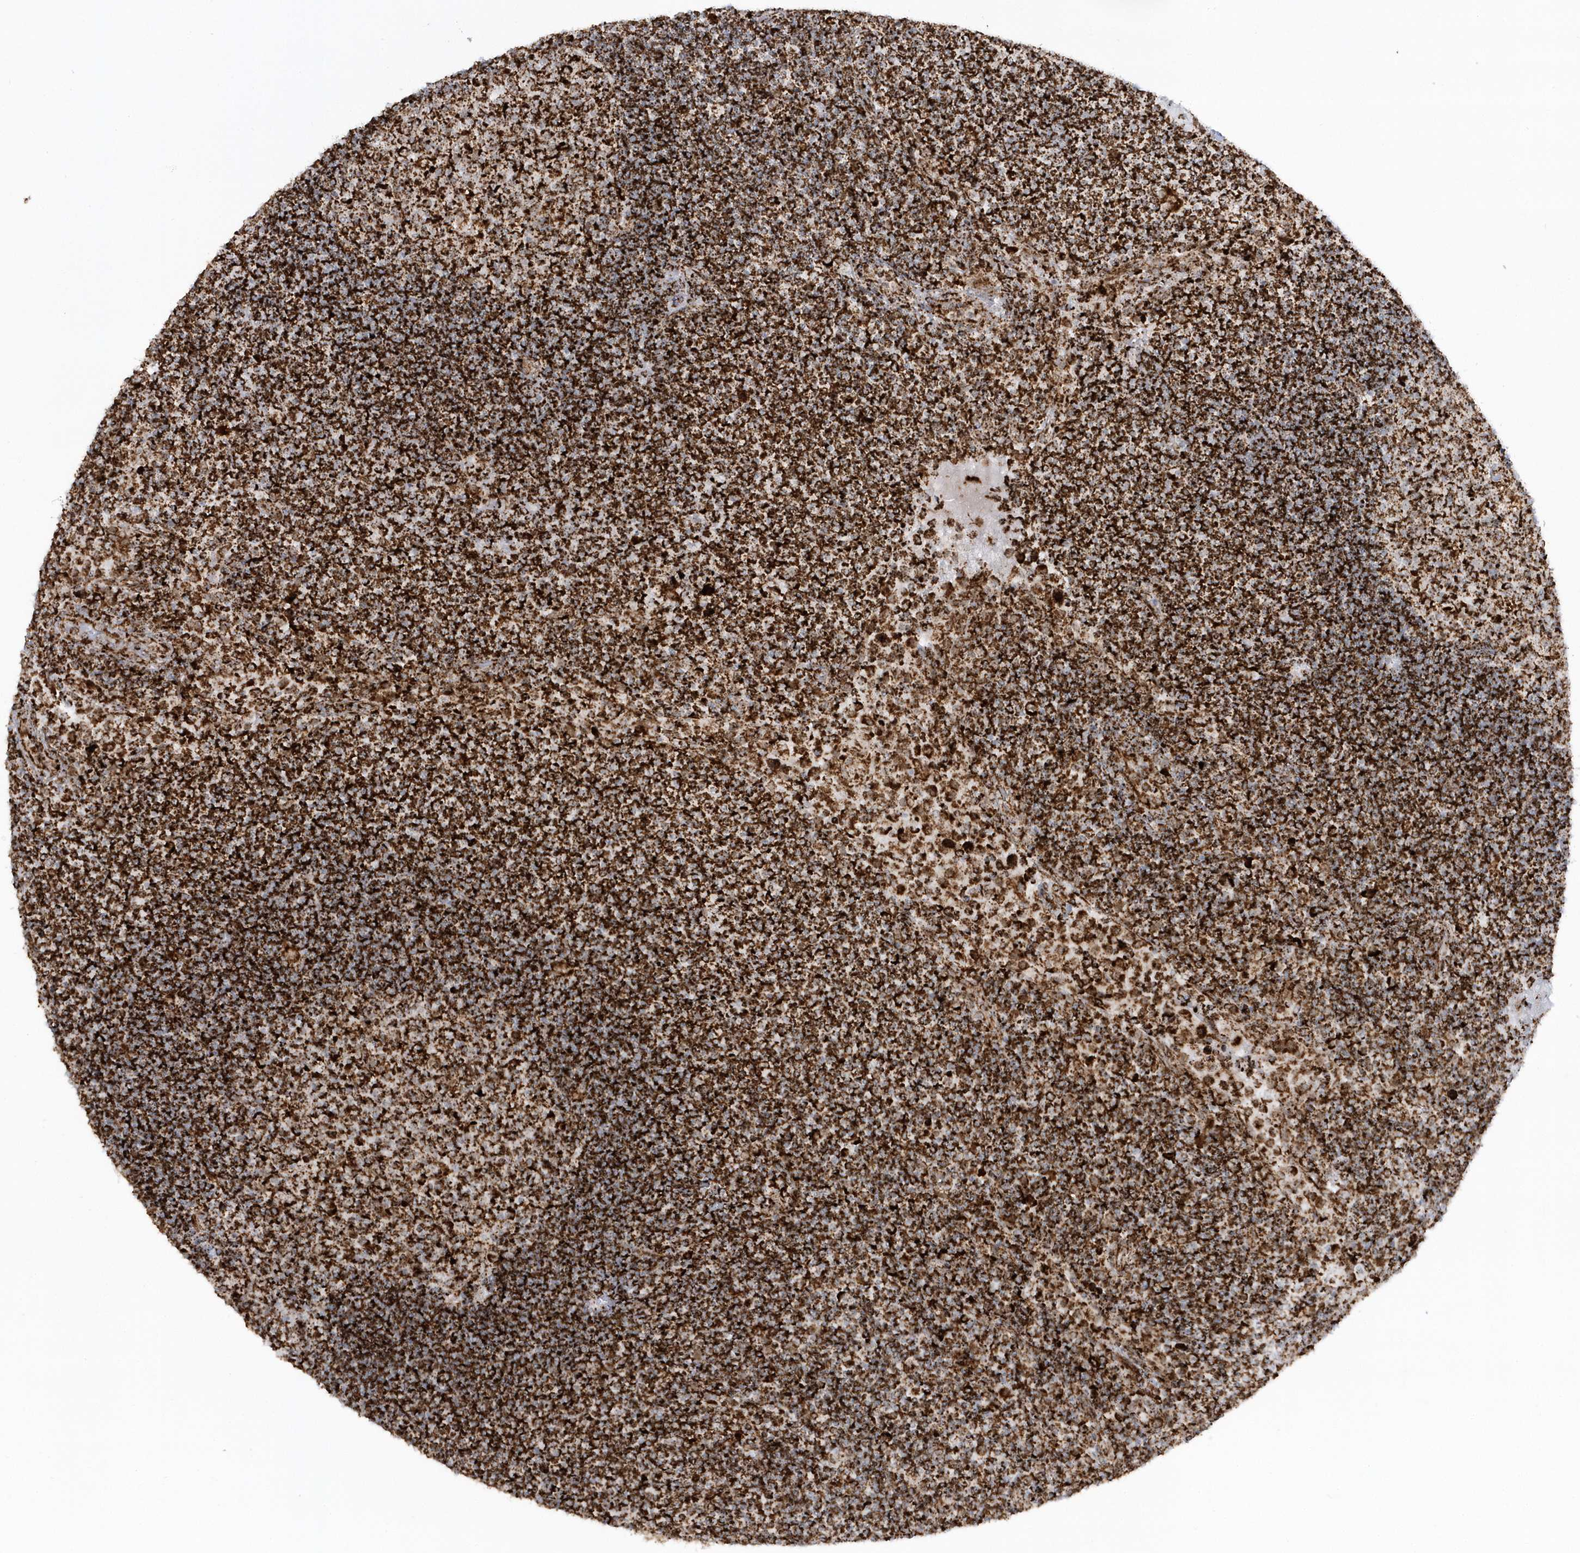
{"staining": {"intensity": "strong", "quantity": ">75%", "location": "cytoplasmic/membranous"}, "tissue": "lymph node", "cell_type": "Germinal center cells", "image_type": "normal", "snomed": [{"axis": "morphology", "description": "Normal tissue, NOS"}, {"axis": "topography", "description": "Lymph node"}], "caption": "Human lymph node stained for a protein (brown) exhibits strong cytoplasmic/membranous positive staining in about >75% of germinal center cells.", "gene": "CRY2", "patient": {"sex": "female", "age": 53}}